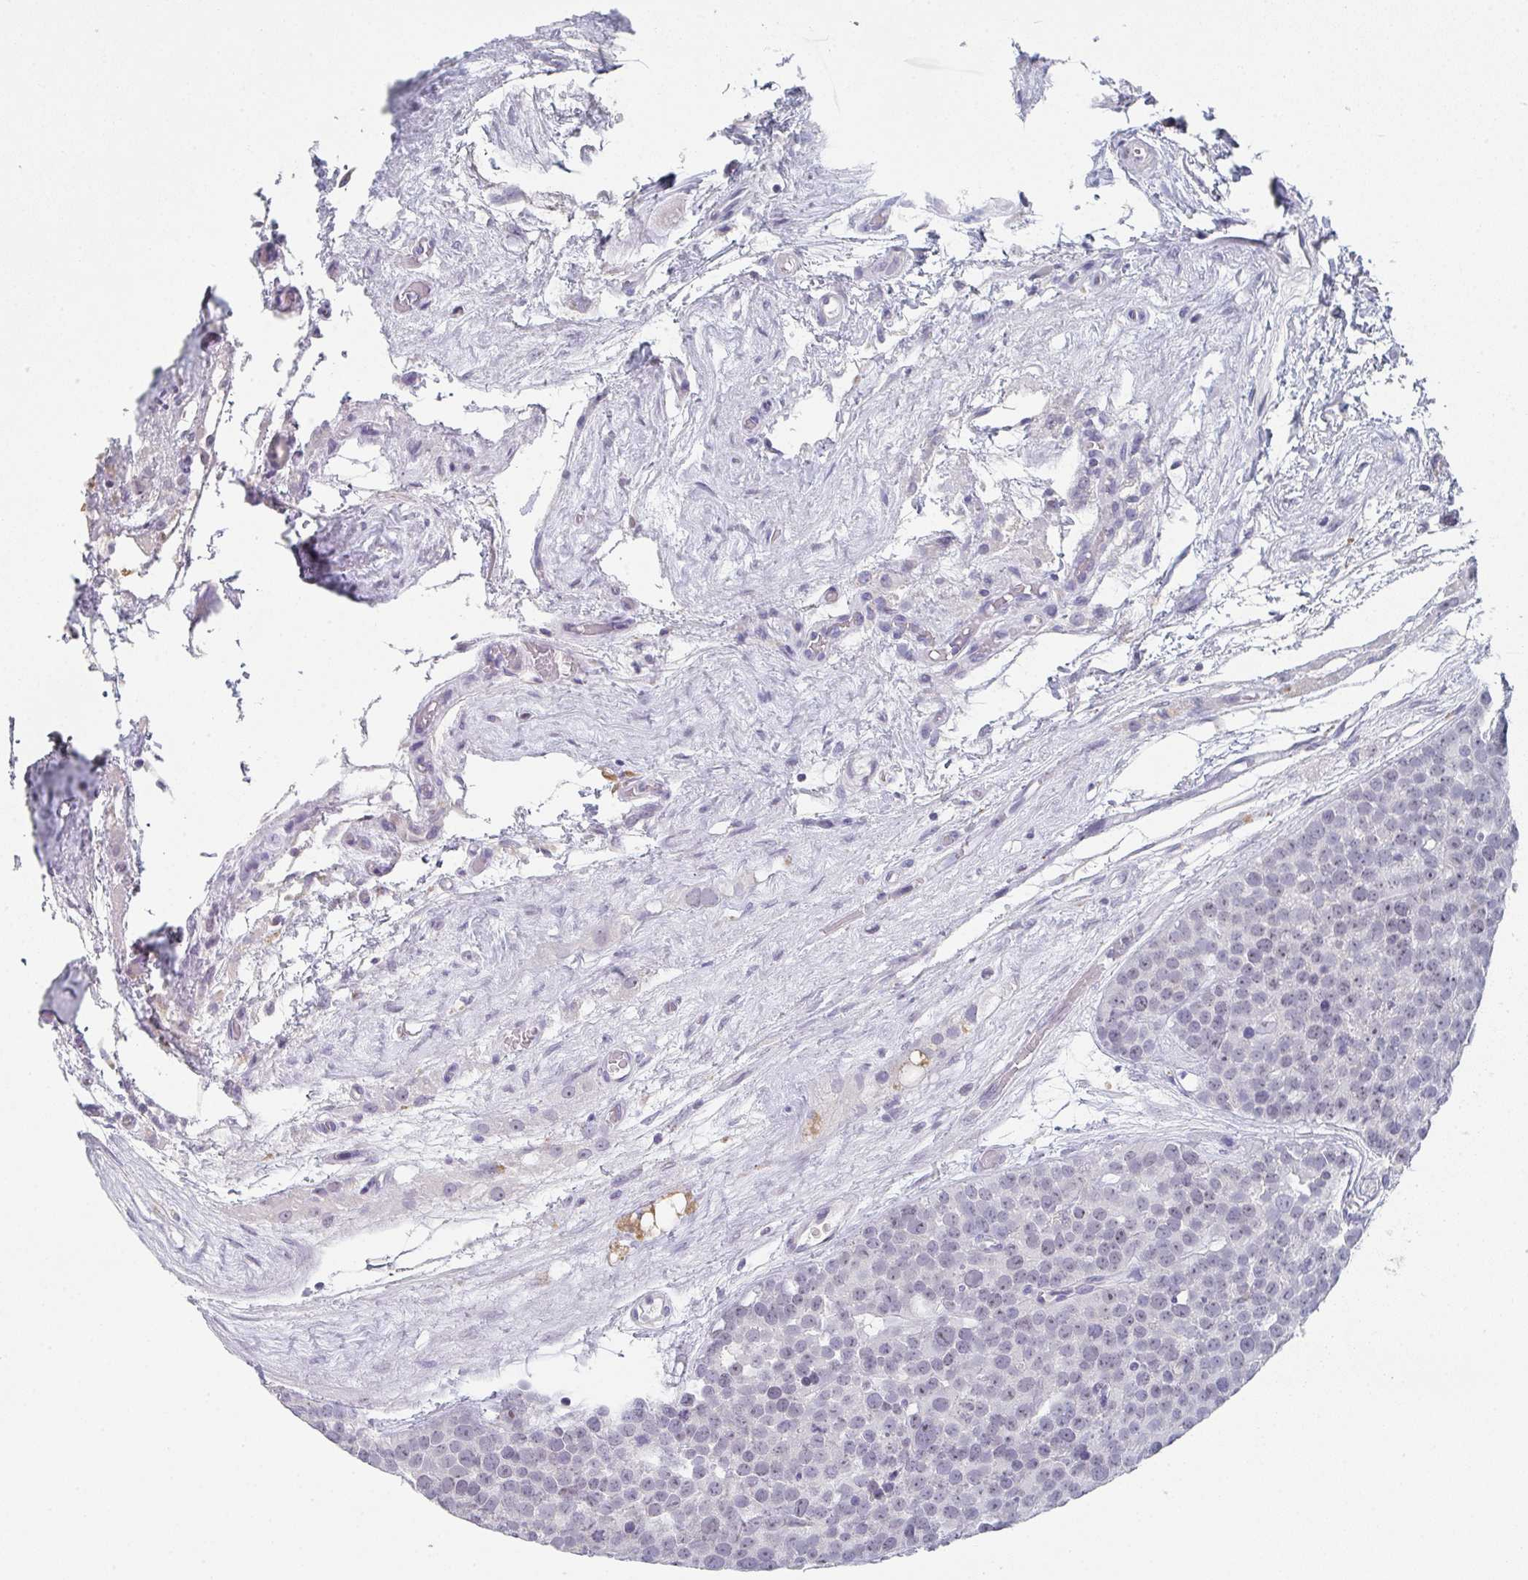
{"staining": {"intensity": "weak", "quantity": "<25%", "location": "nuclear"}, "tissue": "testis cancer", "cell_type": "Tumor cells", "image_type": "cancer", "snomed": [{"axis": "morphology", "description": "Seminoma, NOS"}, {"axis": "topography", "description": "Testis"}], "caption": "High magnification brightfield microscopy of testis seminoma stained with DAB (brown) and counterstained with hematoxylin (blue): tumor cells show no significant staining.", "gene": "NOXRED1", "patient": {"sex": "male", "age": 71}}